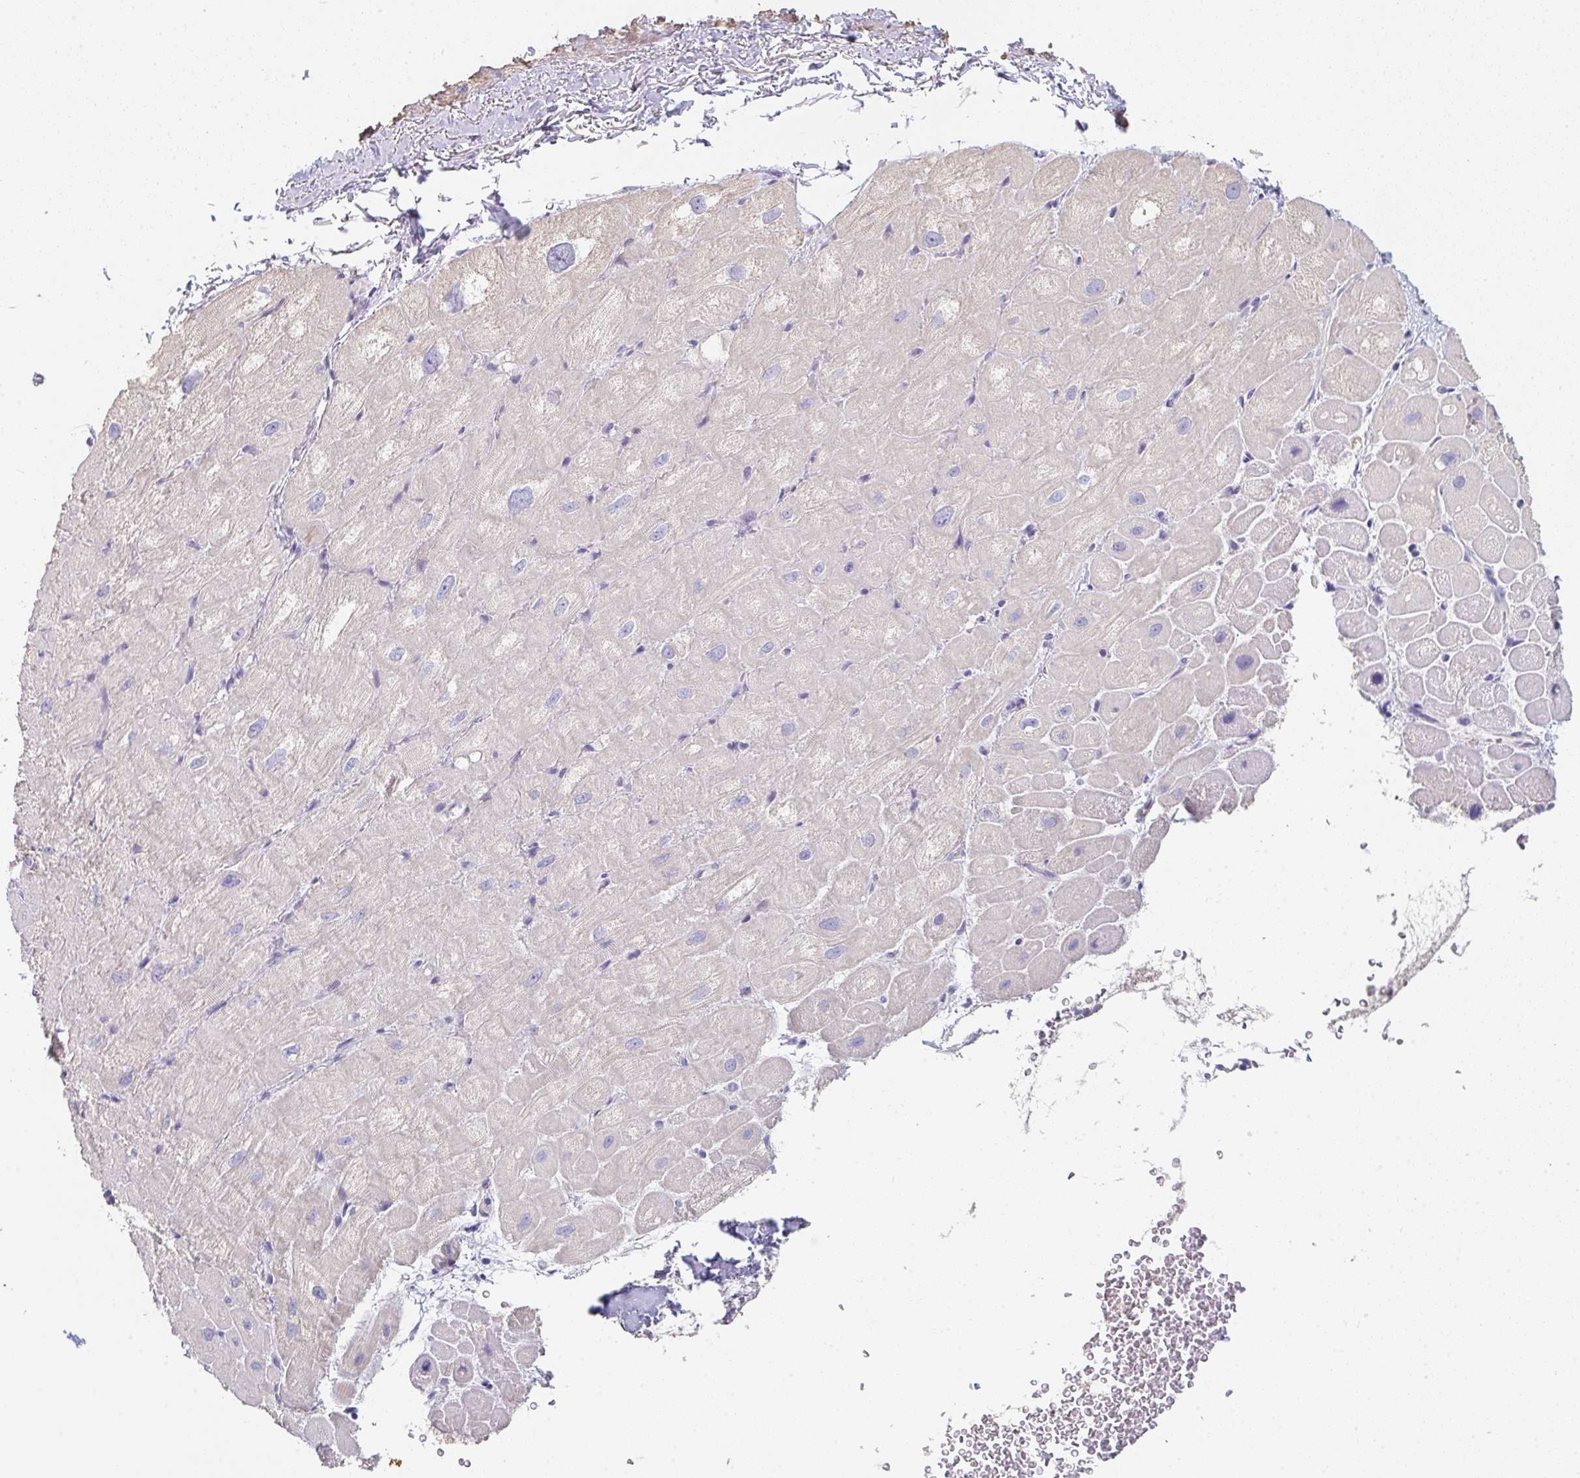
{"staining": {"intensity": "weak", "quantity": "25%-75%", "location": "cytoplasmic/membranous"}, "tissue": "heart muscle", "cell_type": "Cardiomyocytes", "image_type": "normal", "snomed": [{"axis": "morphology", "description": "Normal tissue, NOS"}, {"axis": "topography", "description": "Heart"}], "caption": "IHC photomicrograph of benign heart muscle: heart muscle stained using immunohistochemistry (IHC) displays low levels of weak protein expression localized specifically in the cytoplasmic/membranous of cardiomyocytes, appearing as a cytoplasmic/membranous brown color.", "gene": "ZNF215", "patient": {"sex": "male", "age": 62}}